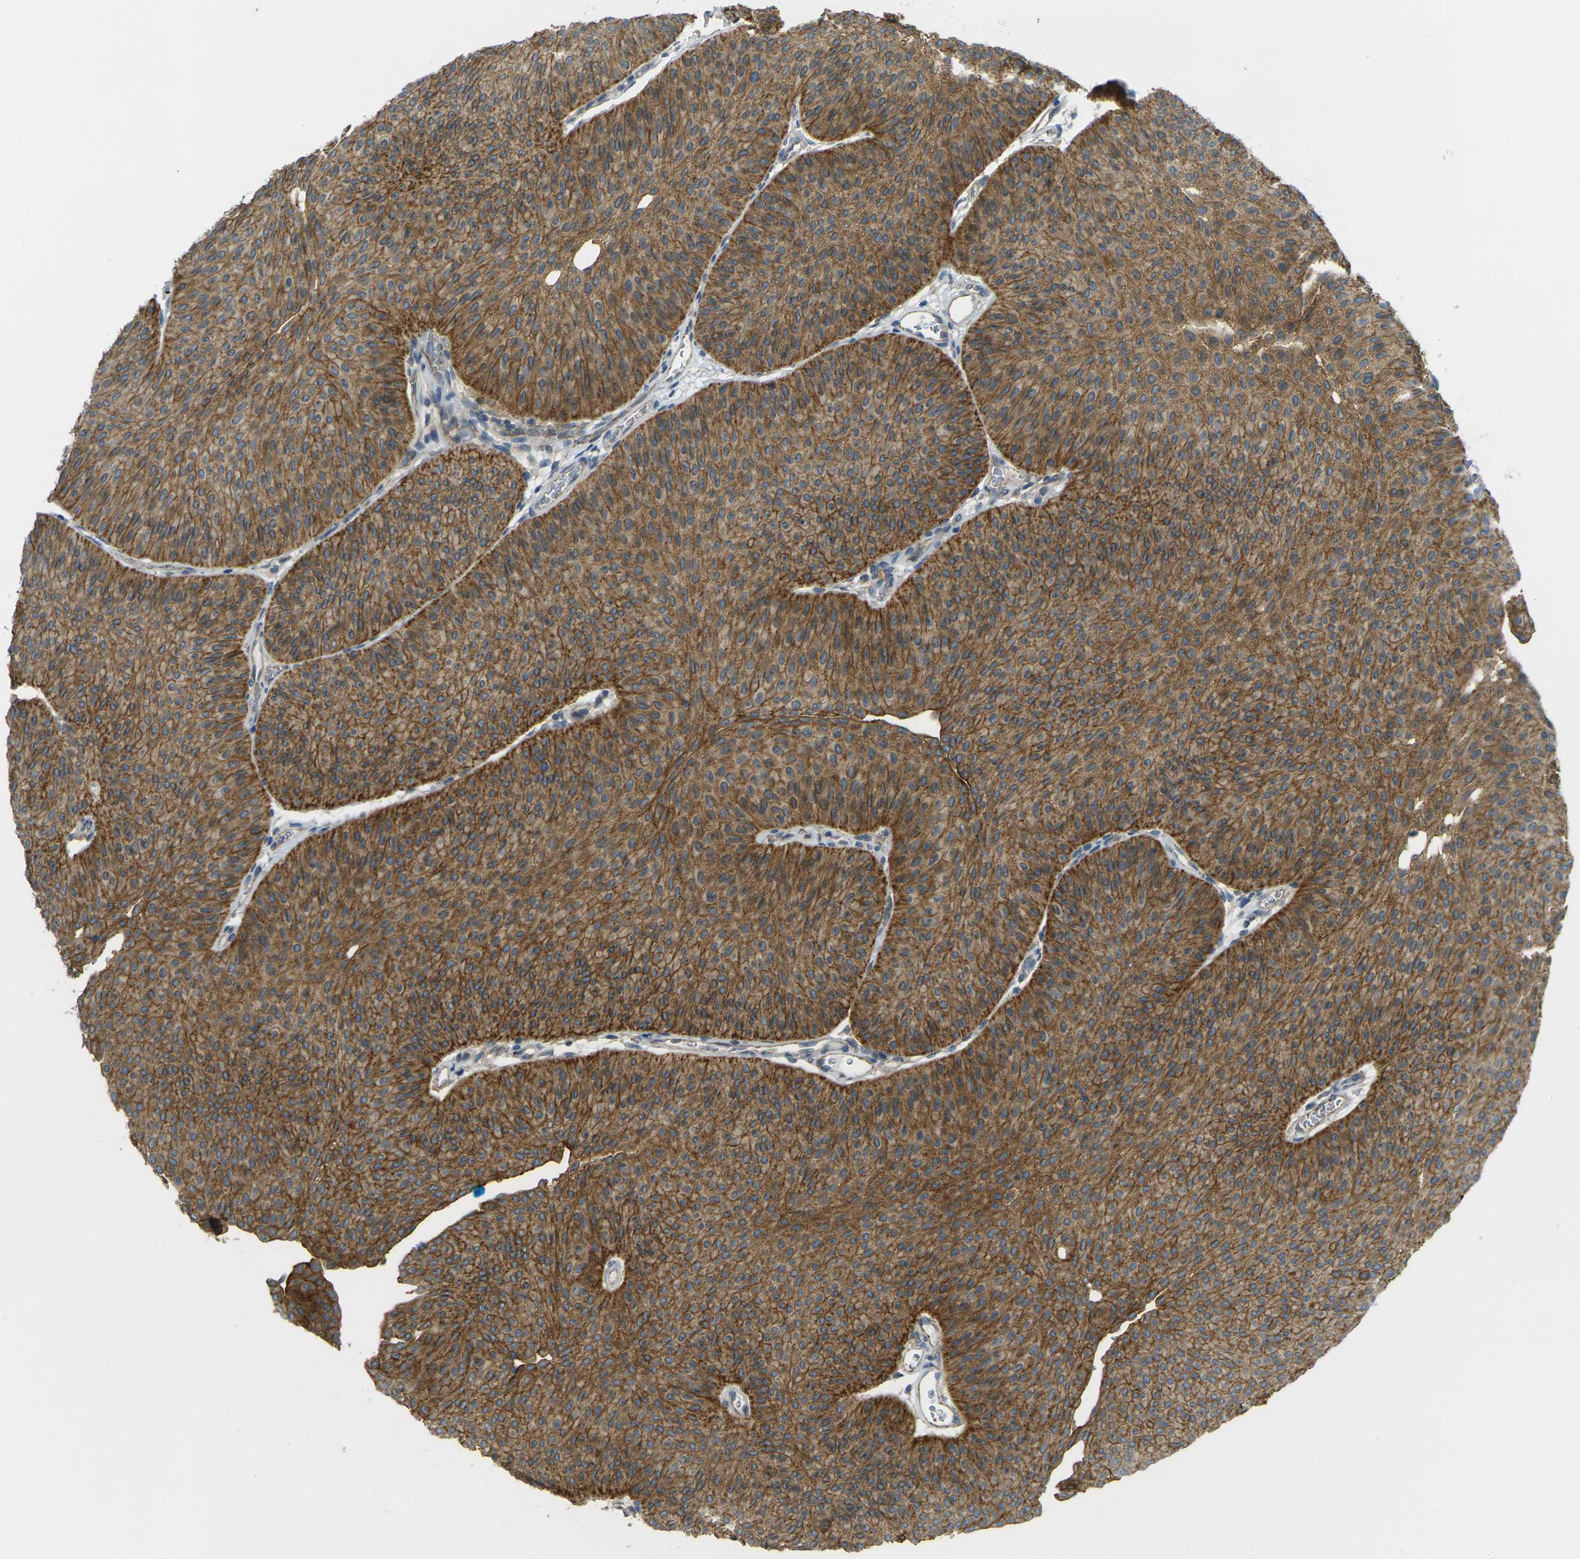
{"staining": {"intensity": "moderate", "quantity": ">75%", "location": "cytoplasmic/membranous"}, "tissue": "urothelial cancer", "cell_type": "Tumor cells", "image_type": "cancer", "snomed": [{"axis": "morphology", "description": "Urothelial carcinoma, Low grade"}, {"axis": "topography", "description": "Urinary bladder"}], "caption": "IHC histopathology image of neoplastic tissue: human urothelial cancer stained using immunohistochemistry (IHC) displays medium levels of moderate protein expression localized specifically in the cytoplasmic/membranous of tumor cells, appearing as a cytoplasmic/membranous brown color.", "gene": "RHBDD1", "patient": {"sex": "female", "age": 60}}